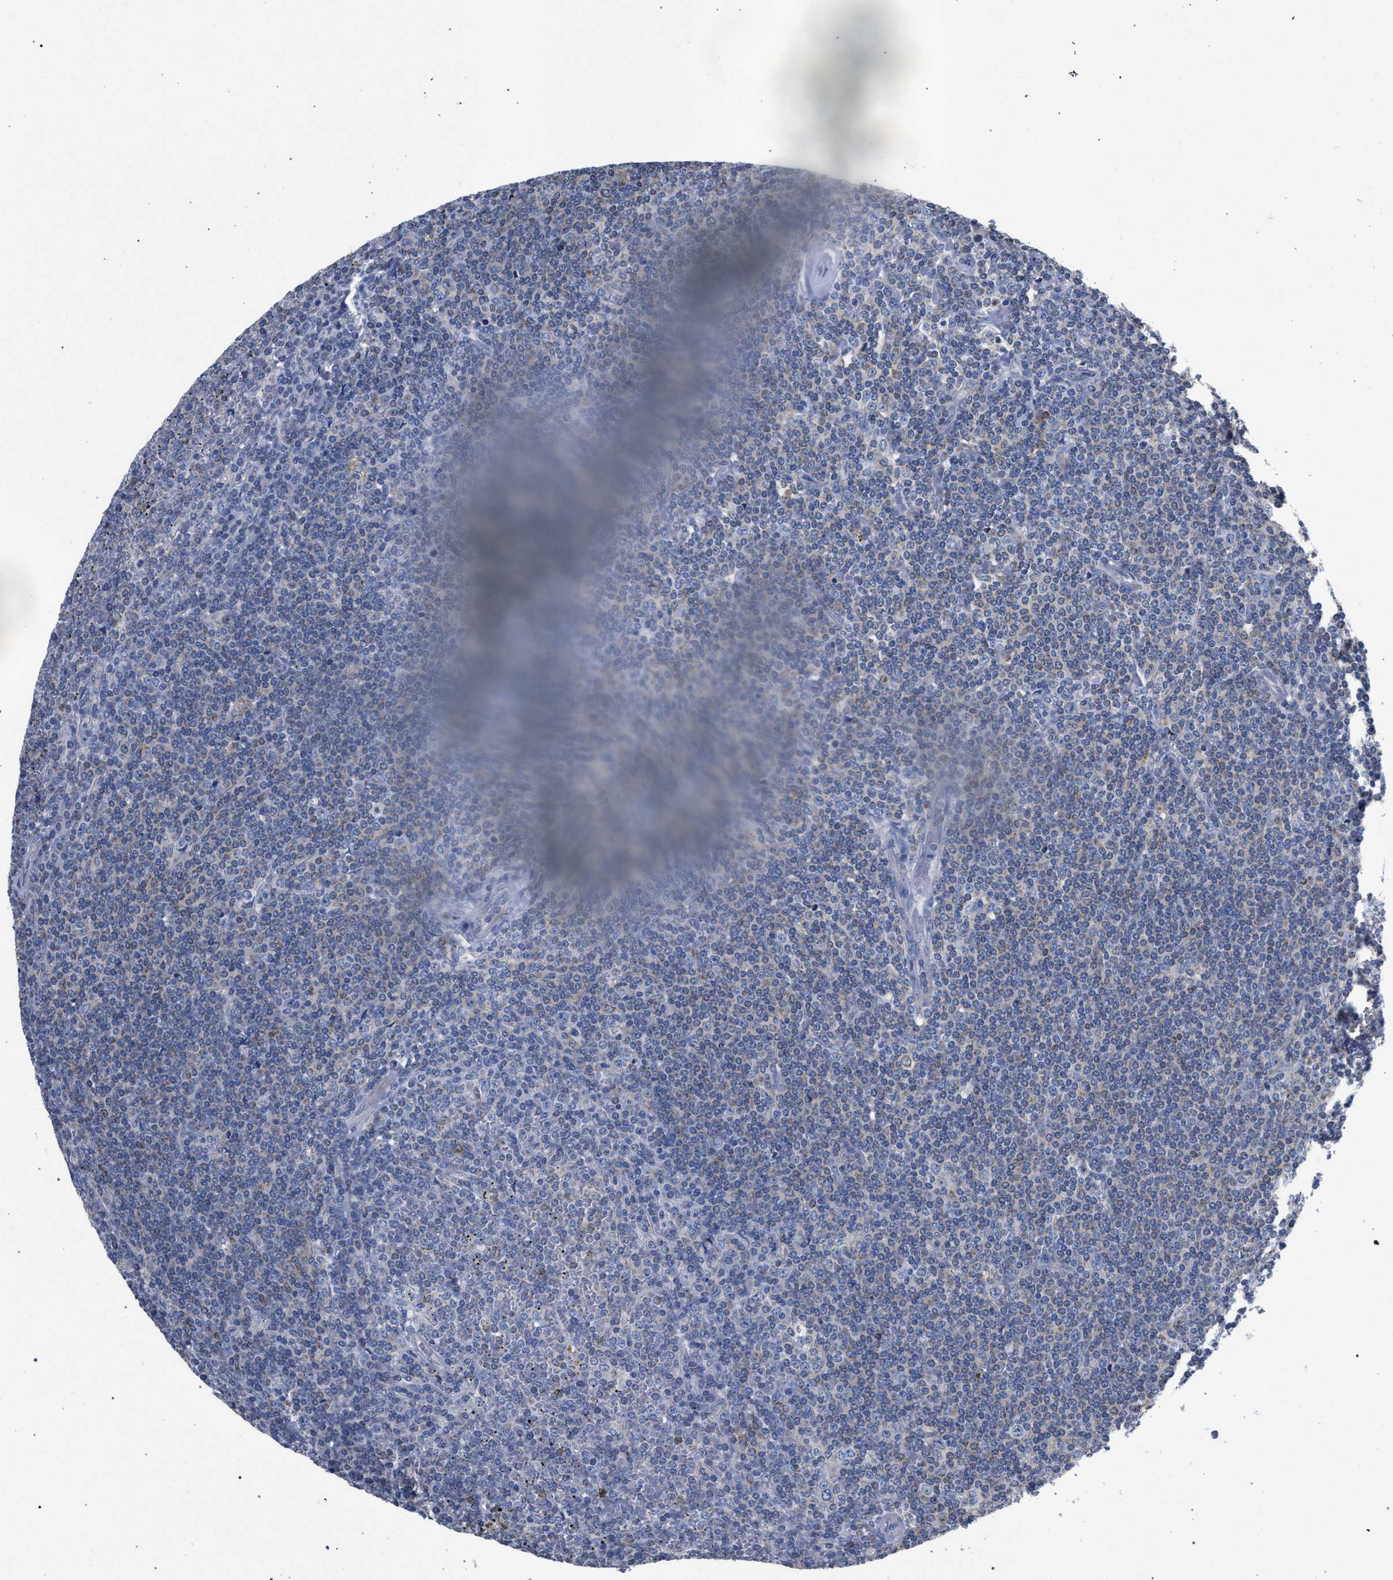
{"staining": {"intensity": "negative", "quantity": "none", "location": "none"}, "tissue": "lymphoma", "cell_type": "Tumor cells", "image_type": "cancer", "snomed": [{"axis": "morphology", "description": "Malignant lymphoma, non-Hodgkin's type, Low grade"}, {"axis": "topography", "description": "Spleen"}], "caption": "Human low-grade malignant lymphoma, non-Hodgkin's type stained for a protein using IHC displays no staining in tumor cells.", "gene": "CRYZ", "patient": {"sex": "female", "age": 19}}